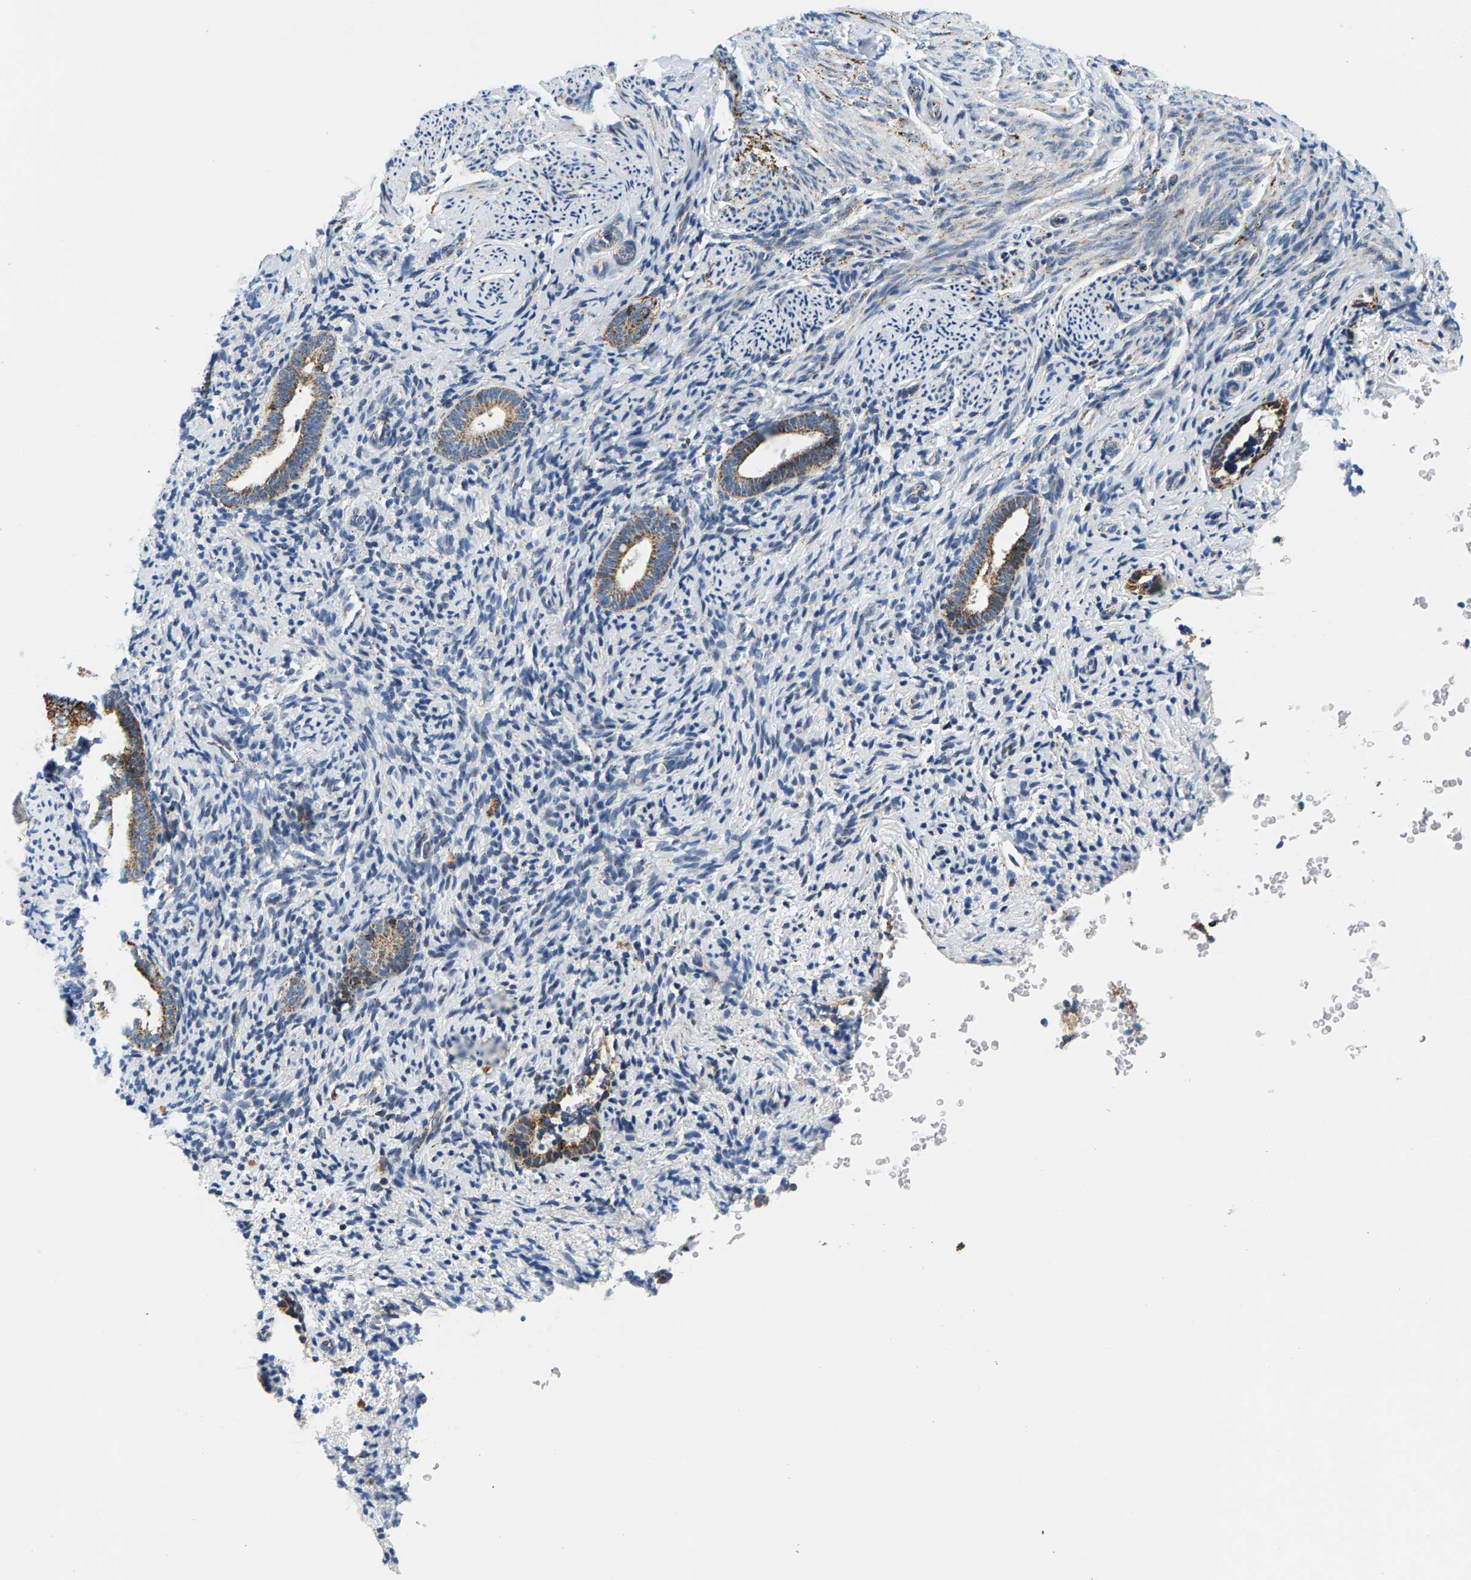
{"staining": {"intensity": "weak", "quantity": "<25%", "location": "cytoplasmic/membranous"}, "tissue": "endometrium", "cell_type": "Cells in endometrial stroma", "image_type": "normal", "snomed": [{"axis": "morphology", "description": "Normal tissue, NOS"}, {"axis": "topography", "description": "Endometrium"}], "caption": "This image is of unremarkable endometrium stained with immunohistochemistry to label a protein in brown with the nuclei are counter-stained blue. There is no expression in cells in endometrial stroma.", "gene": "PDE1A", "patient": {"sex": "female", "age": 51}}